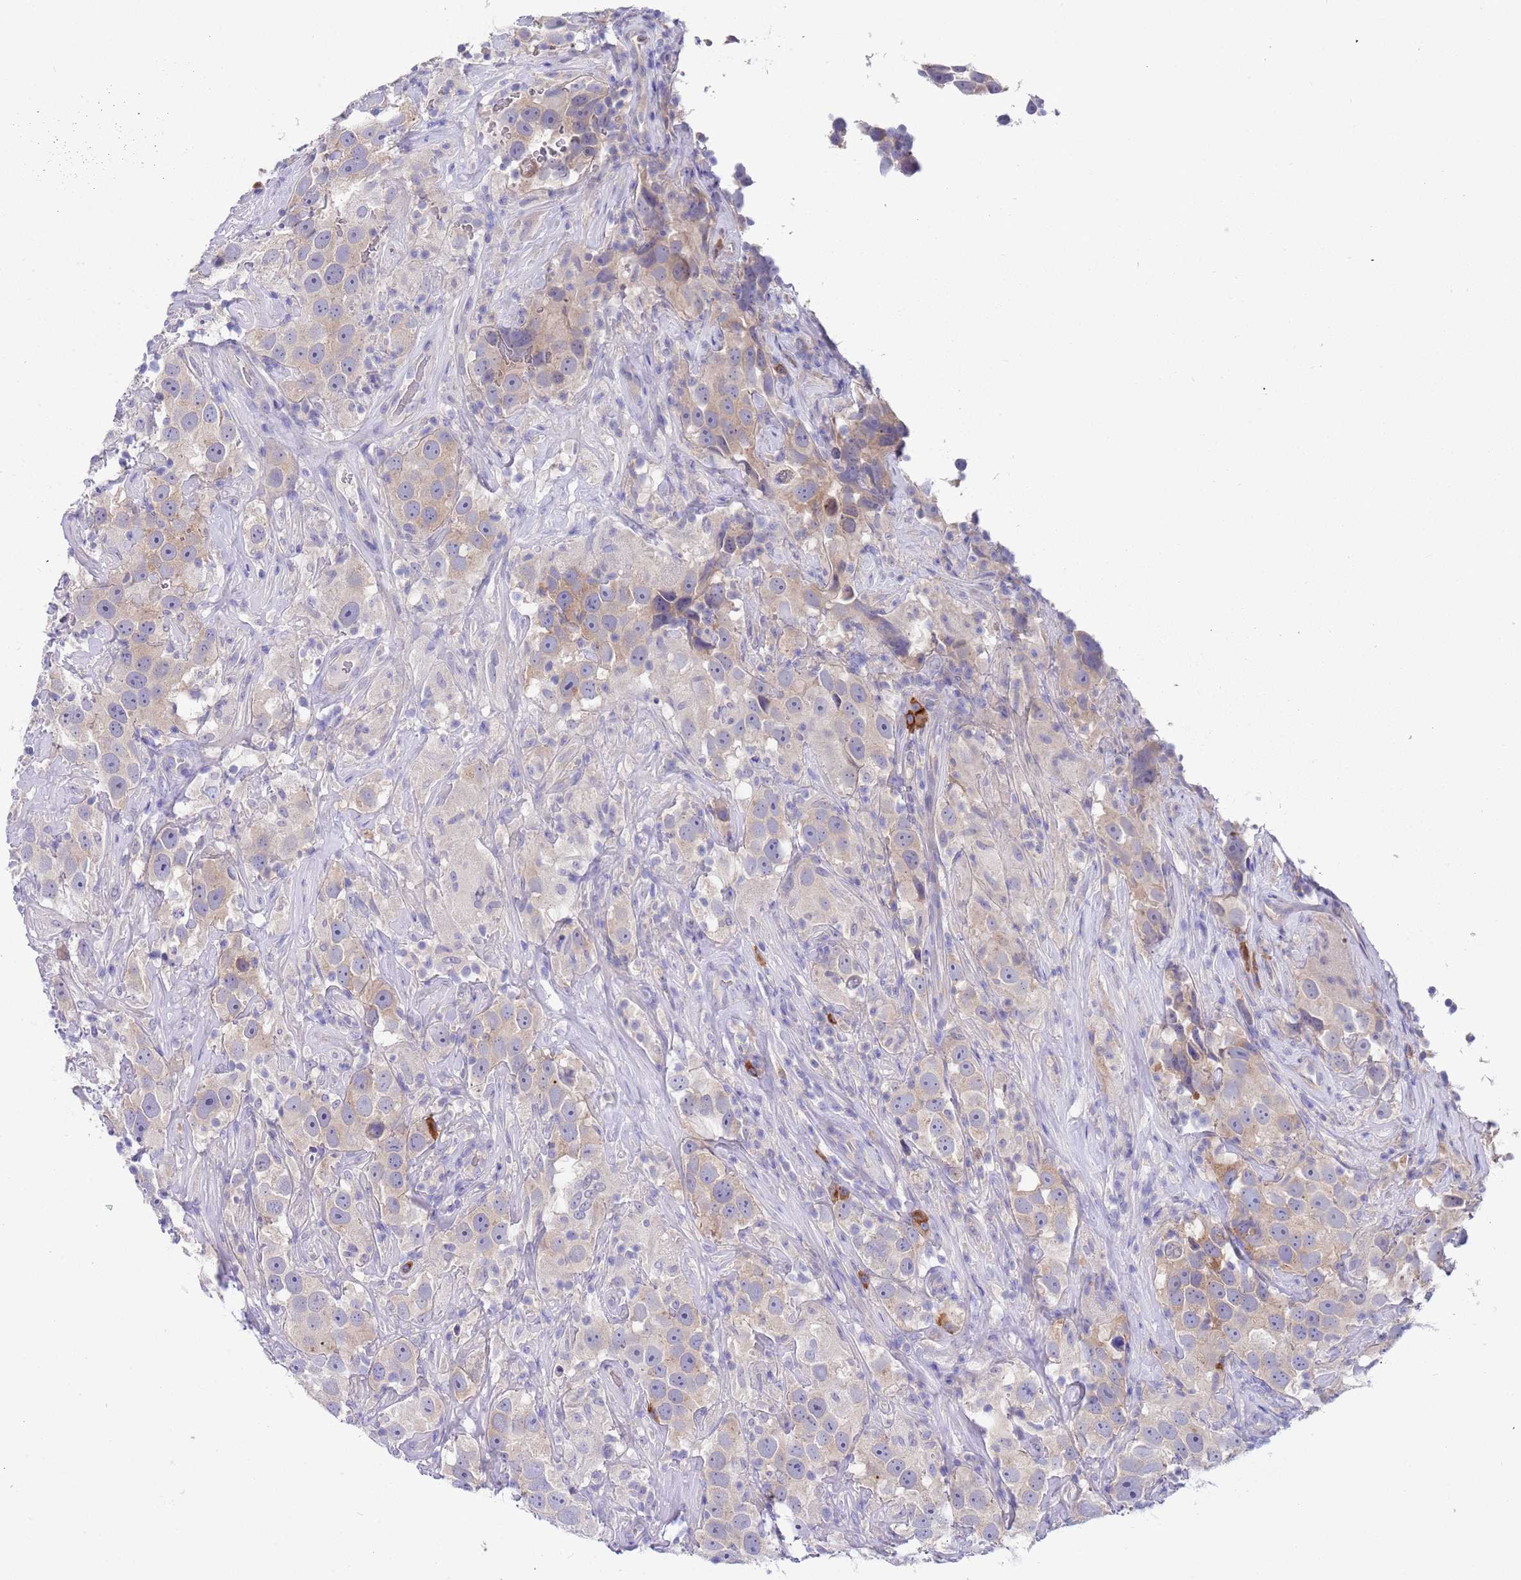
{"staining": {"intensity": "weak", "quantity": "<25%", "location": "cytoplasmic/membranous"}, "tissue": "testis cancer", "cell_type": "Tumor cells", "image_type": "cancer", "snomed": [{"axis": "morphology", "description": "Seminoma, NOS"}, {"axis": "topography", "description": "Testis"}], "caption": "High power microscopy photomicrograph of an immunohistochemistry (IHC) image of seminoma (testis), revealing no significant expression in tumor cells.", "gene": "TYW1", "patient": {"sex": "male", "age": 49}}